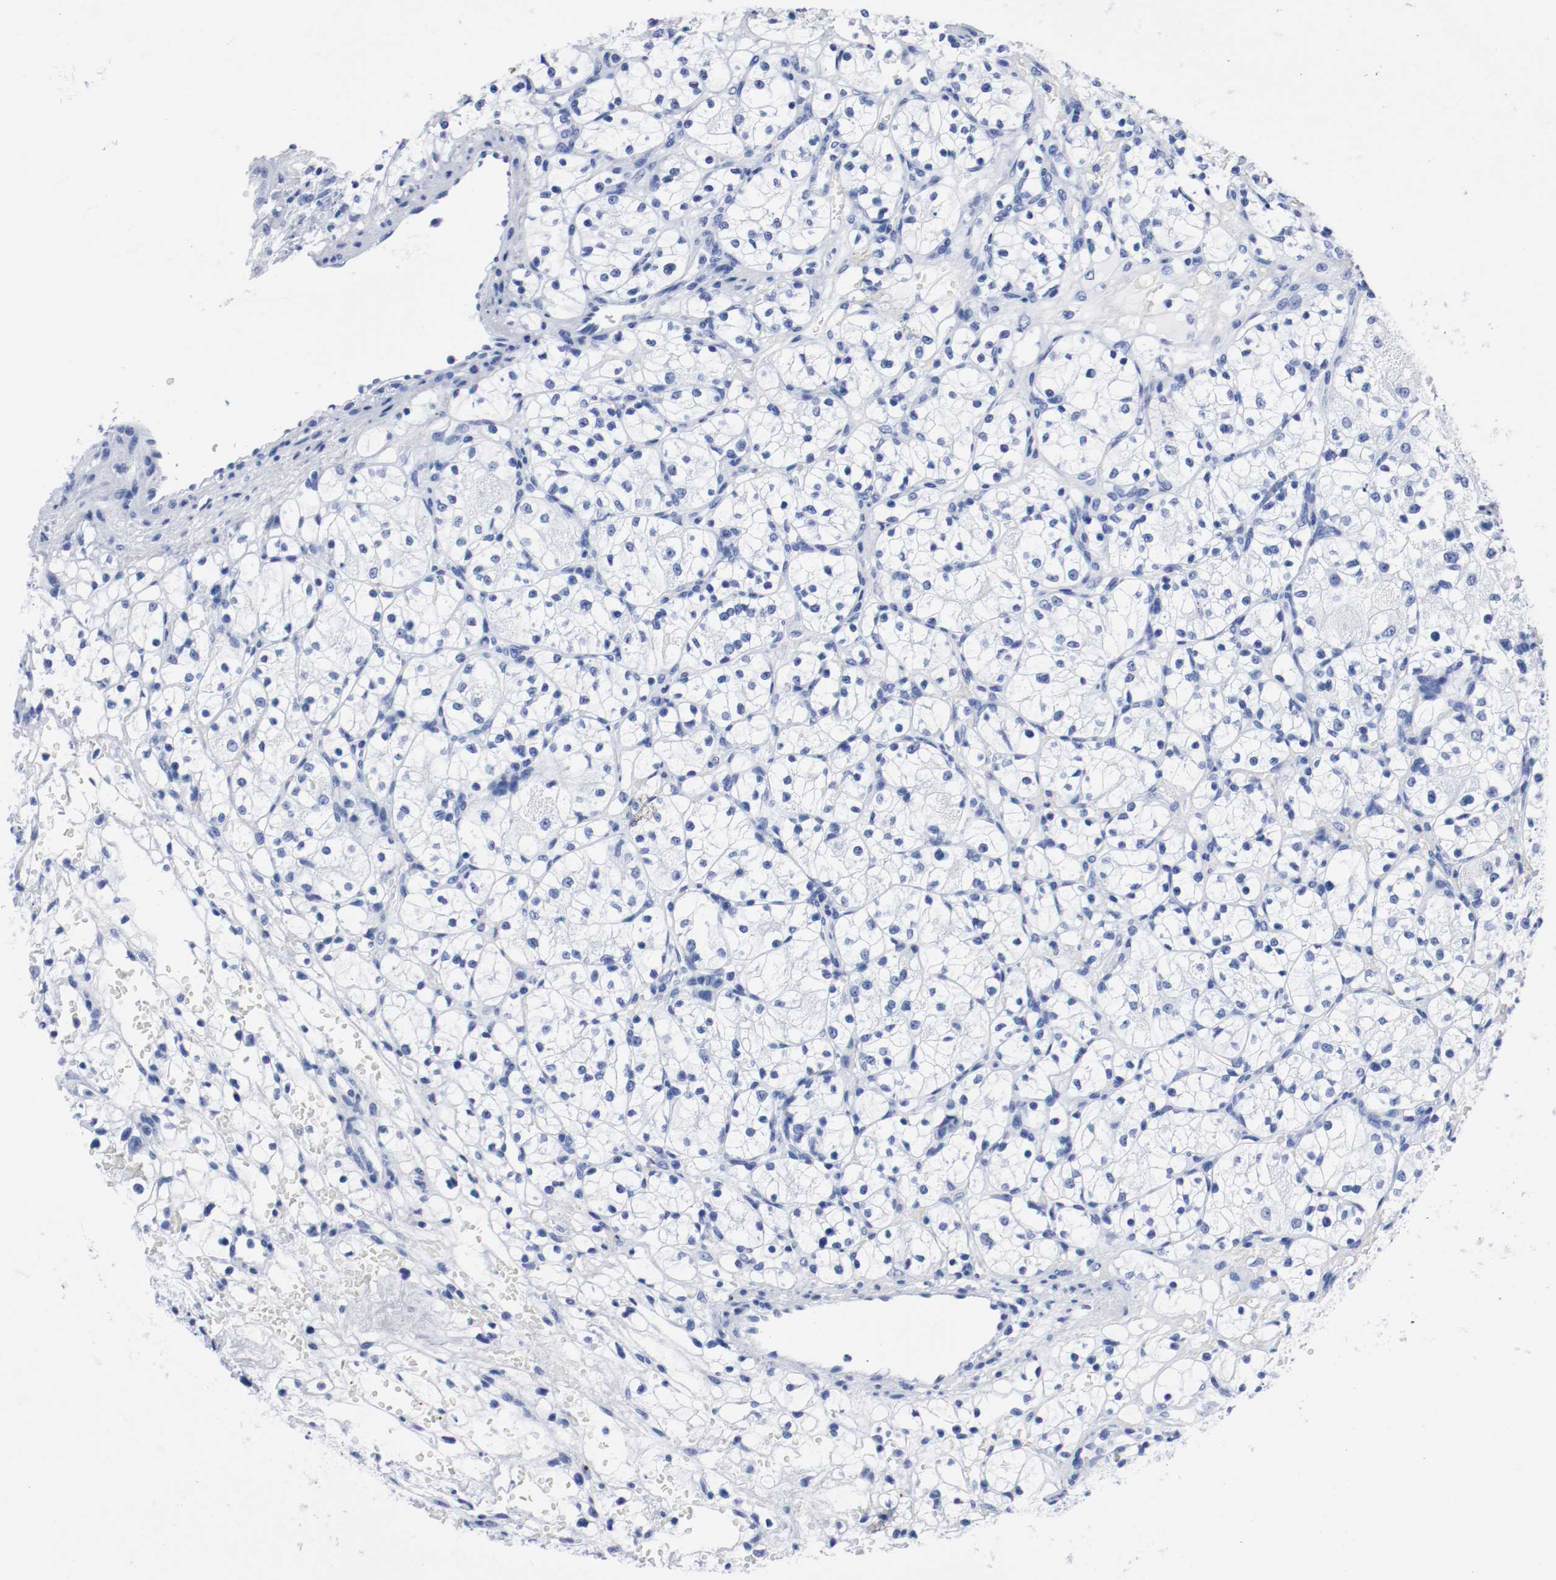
{"staining": {"intensity": "negative", "quantity": "none", "location": "none"}, "tissue": "renal cancer", "cell_type": "Tumor cells", "image_type": "cancer", "snomed": [{"axis": "morphology", "description": "Adenocarcinoma, NOS"}, {"axis": "topography", "description": "Kidney"}], "caption": "Renal cancer was stained to show a protein in brown. There is no significant expression in tumor cells. (DAB IHC with hematoxylin counter stain).", "gene": "TUBD1", "patient": {"sex": "female", "age": 60}}